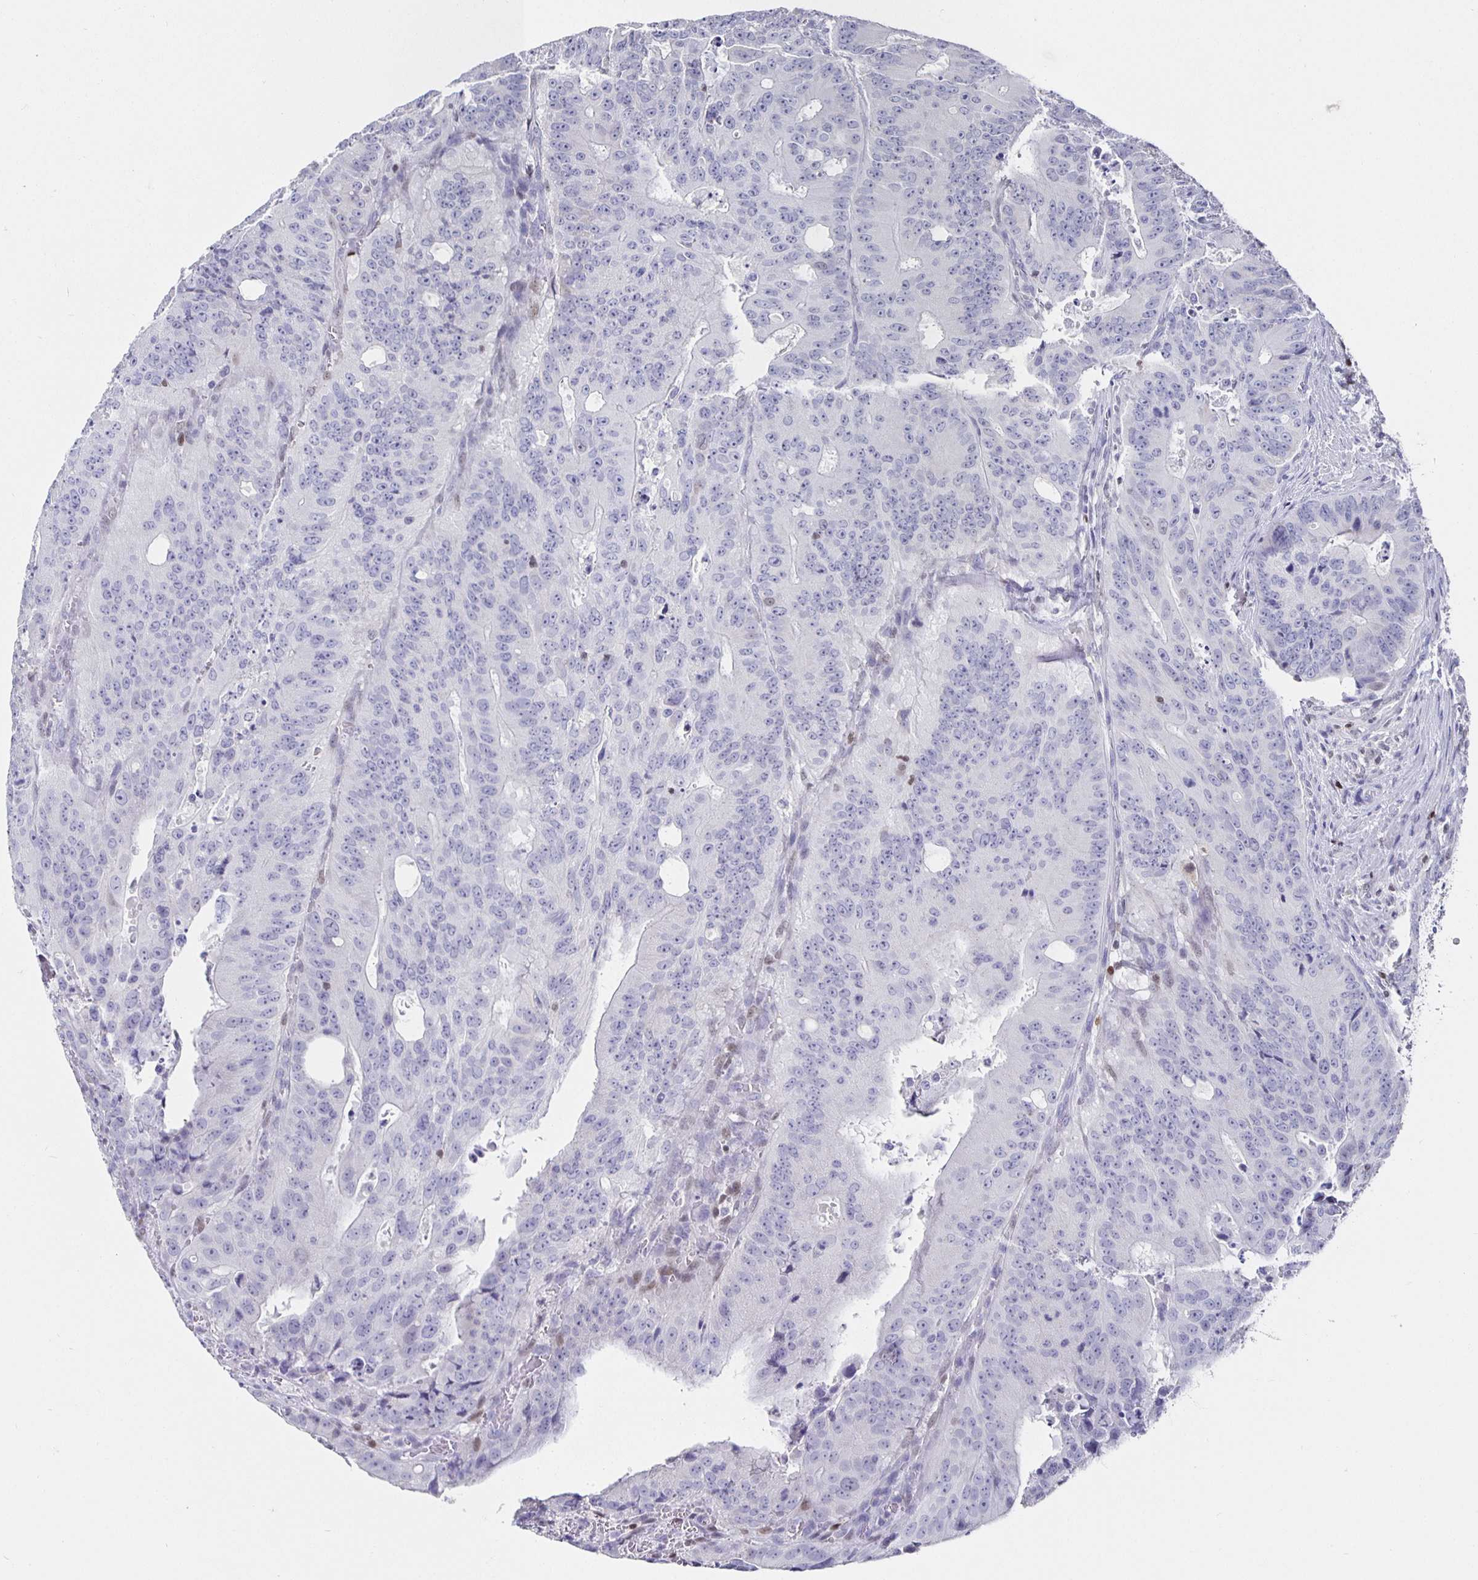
{"staining": {"intensity": "negative", "quantity": "none", "location": "none"}, "tissue": "colorectal cancer", "cell_type": "Tumor cells", "image_type": "cancer", "snomed": [{"axis": "morphology", "description": "Adenocarcinoma, NOS"}, {"axis": "topography", "description": "Colon"}], "caption": "The photomicrograph demonstrates no significant staining in tumor cells of colorectal adenocarcinoma.", "gene": "RUNX2", "patient": {"sex": "male", "age": 62}}